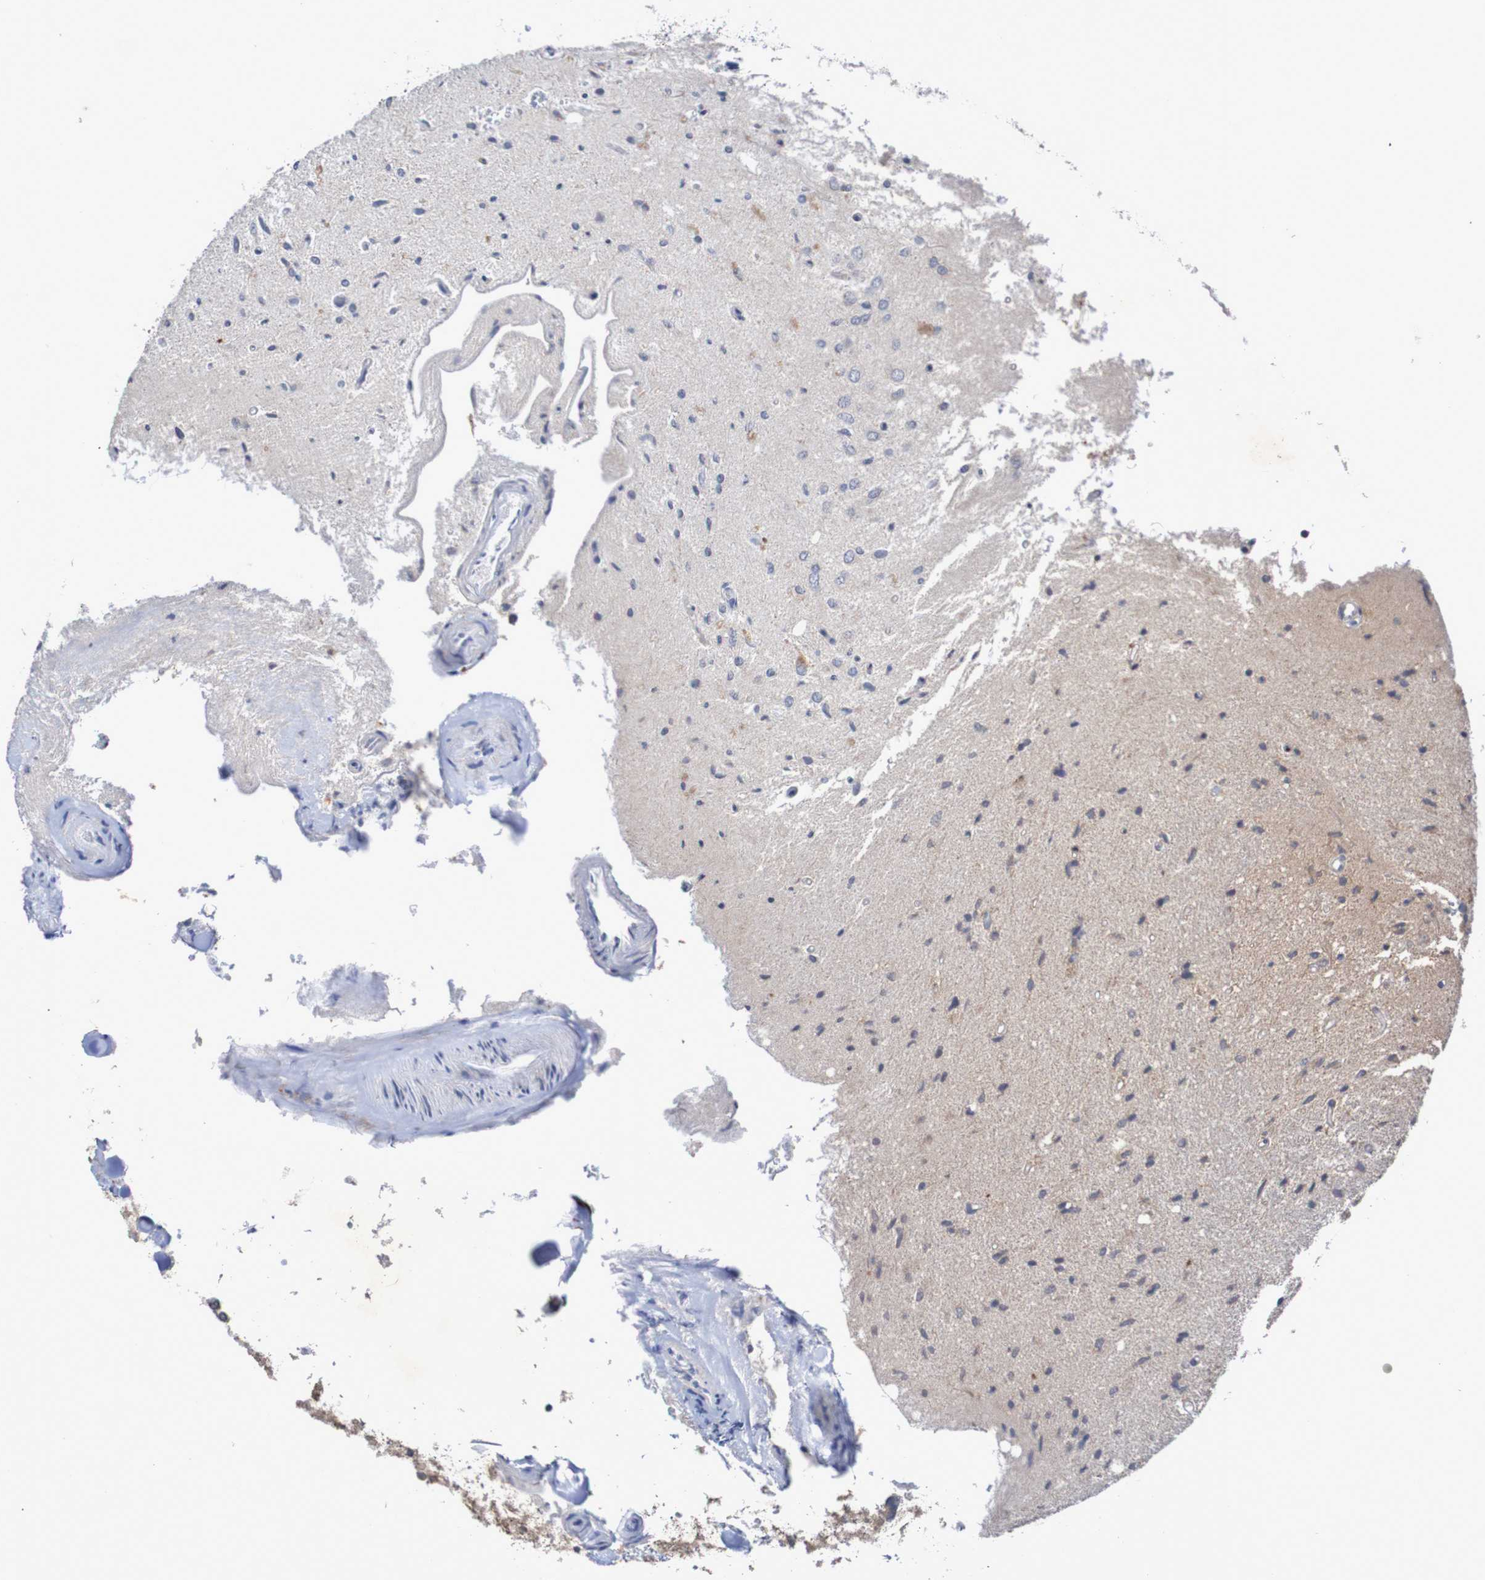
{"staining": {"intensity": "negative", "quantity": "none", "location": "none"}, "tissue": "glioma", "cell_type": "Tumor cells", "image_type": "cancer", "snomed": [{"axis": "morphology", "description": "Glioma, malignant, Low grade"}, {"axis": "topography", "description": "Brain"}], "caption": "A micrograph of human glioma is negative for staining in tumor cells.", "gene": "C3orf18", "patient": {"sex": "male", "age": 77}}